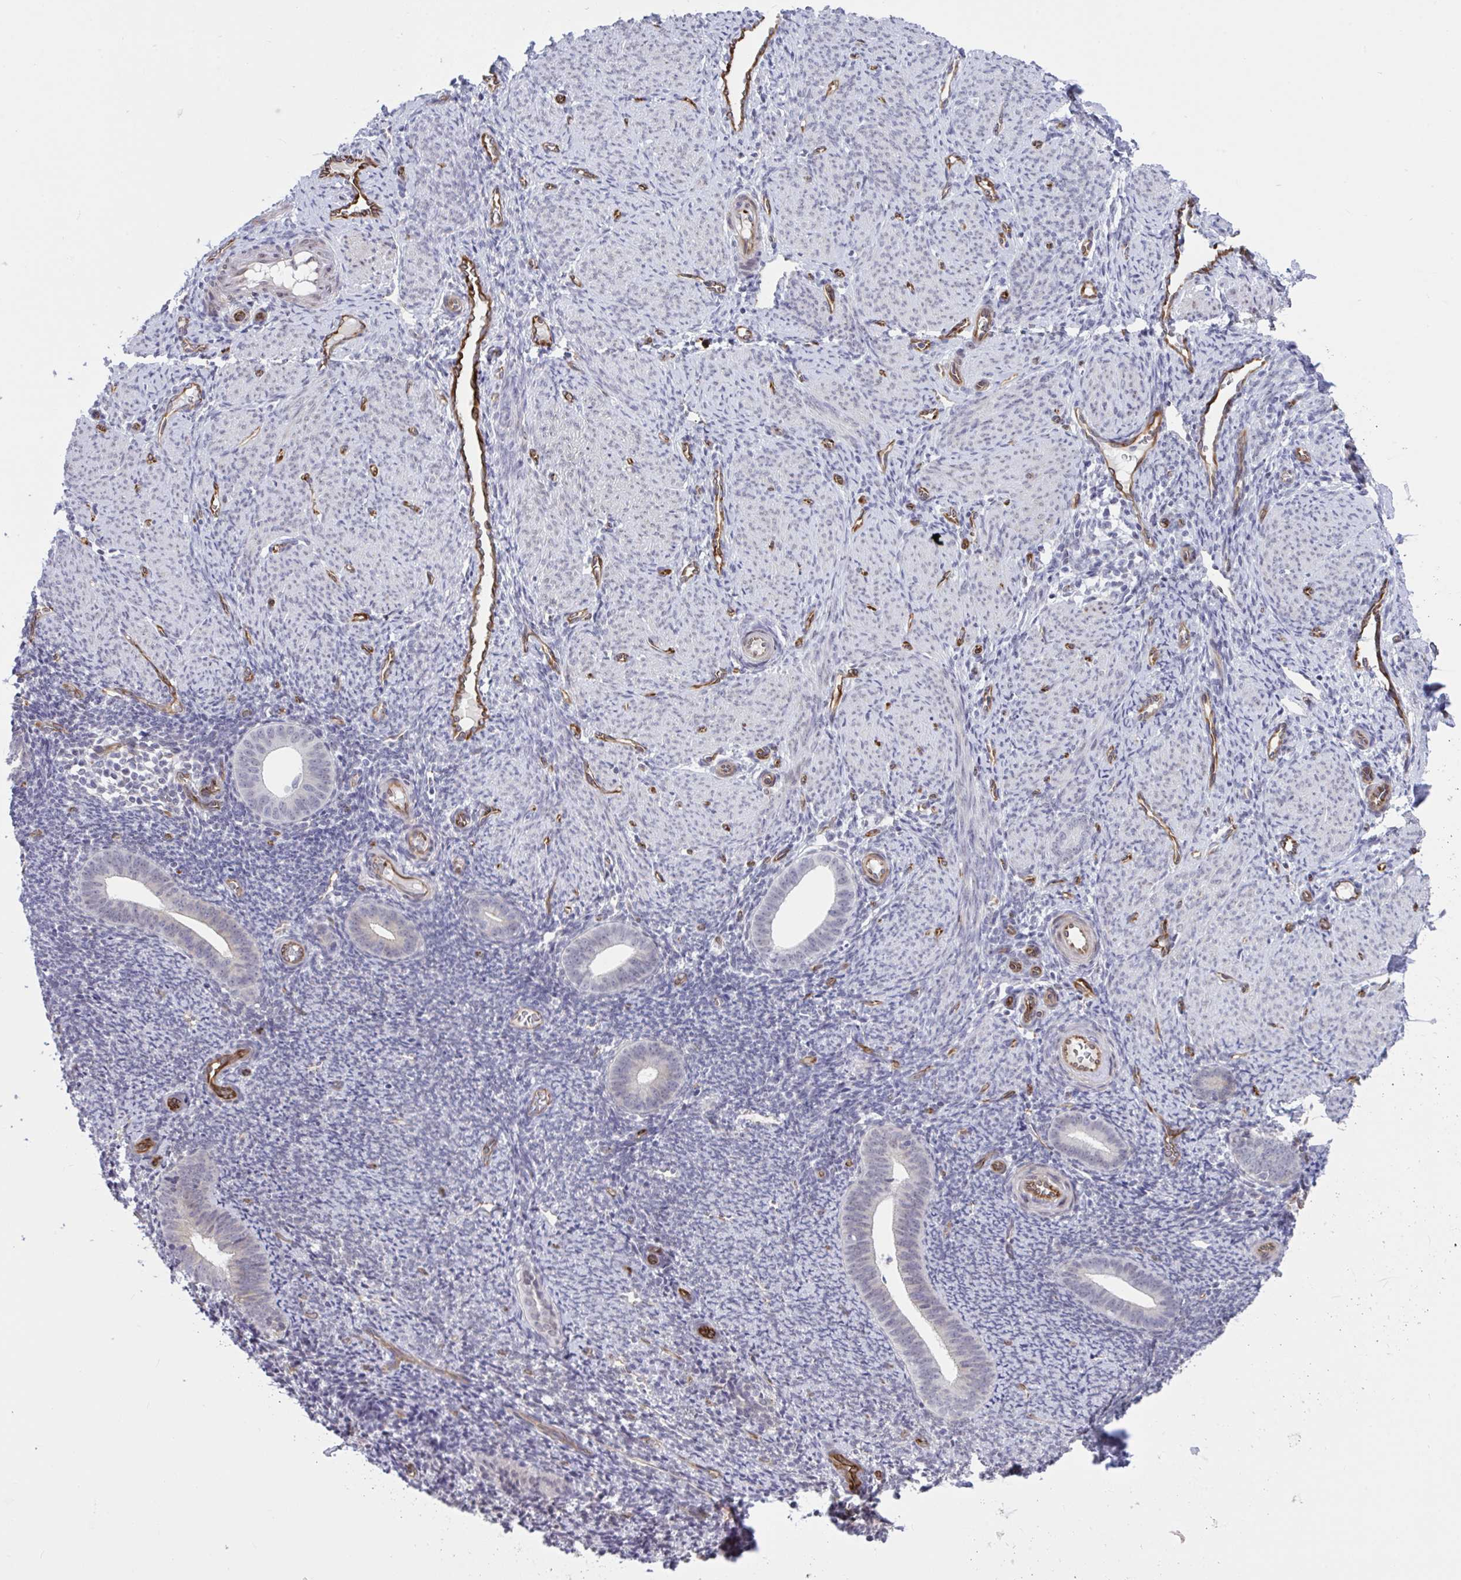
{"staining": {"intensity": "negative", "quantity": "none", "location": "none"}, "tissue": "endometrium", "cell_type": "Cells in endometrial stroma", "image_type": "normal", "snomed": [{"axis": "morphology", "description": "Normal tissue, NOS"}, {"axis": "topography", "description": "Endometrium"}], "caption": "The histopathology image displays no significant staining in cells in endometrial stroma of endometrium.", "gene": "EML1", "patient": {"sex": "female", "age": 39}}